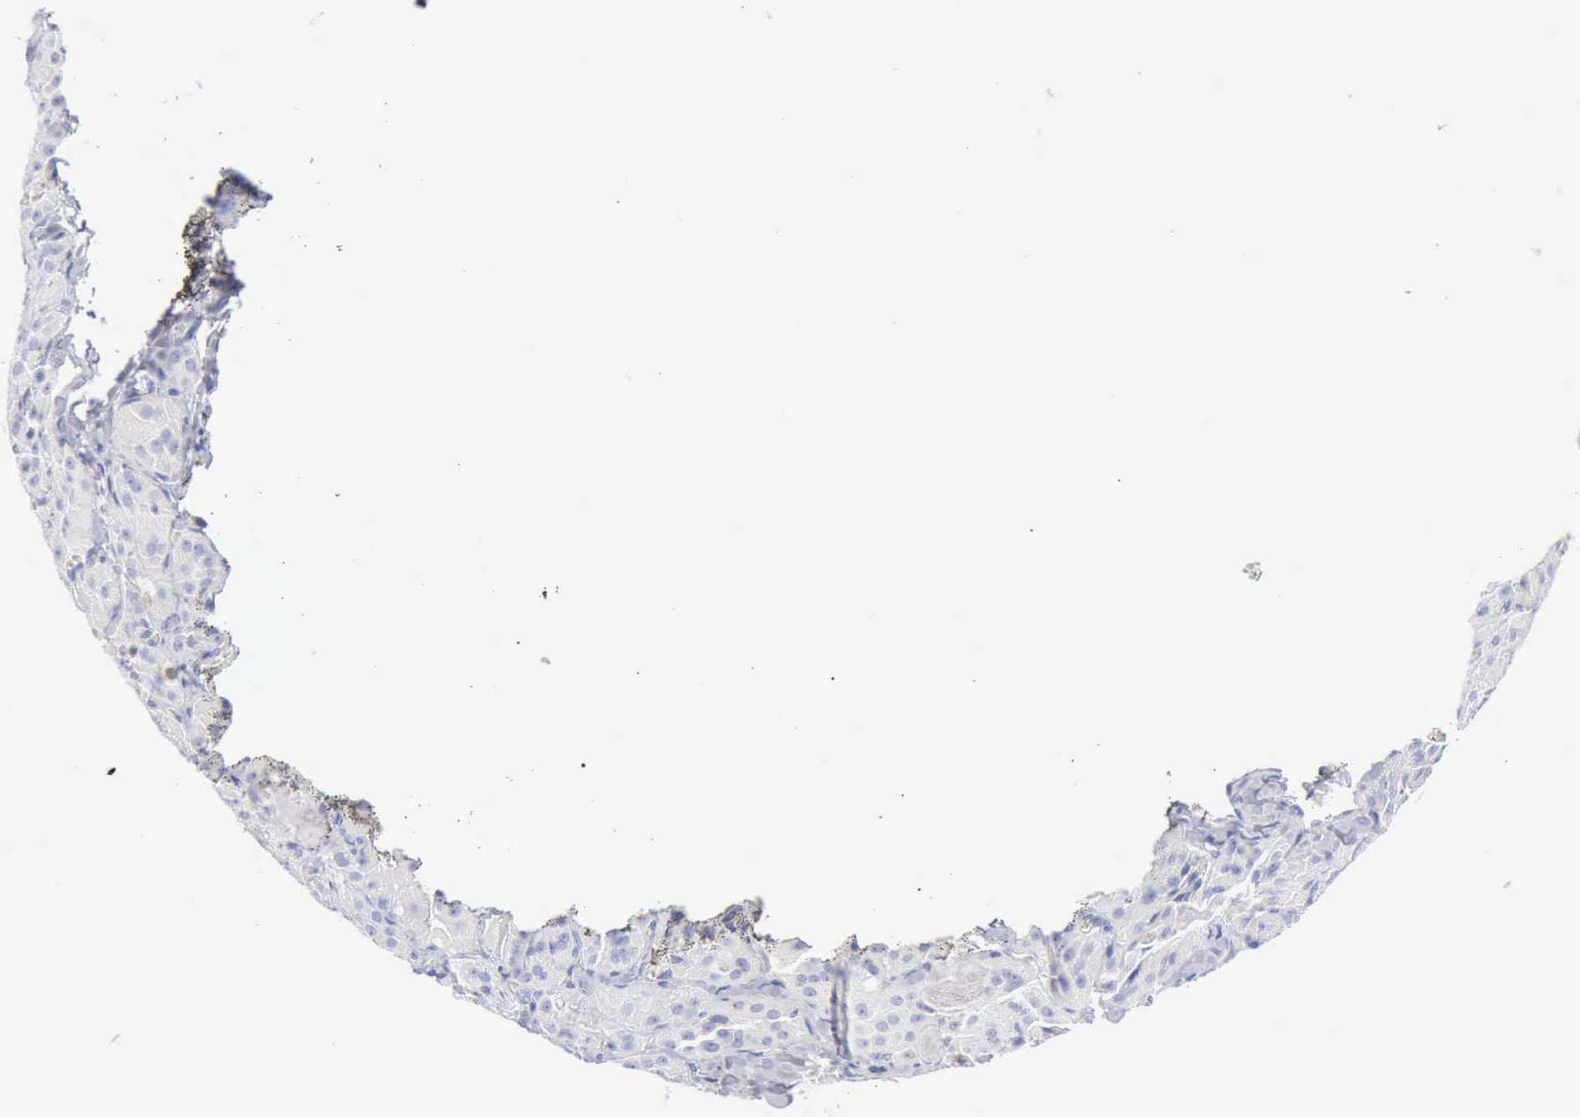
{"staining": {"intensity": "negative", "quantity": "none", "location": "none"}, "tissue": "thyroid cancer", "cell_type": "Tumor cells", "image_type": "cancer", "snomed": [{"axis": "morphology", "description": "Carcinoma, NOS"}, {"axis": "topography", "description": "Thyroid gland"}], "caption": "Tumor cells show no significant protein positivity in thyroid cancer (carcinoma).", "gene": "KRT5", "patient": {"sex": "male", "age": 76}}